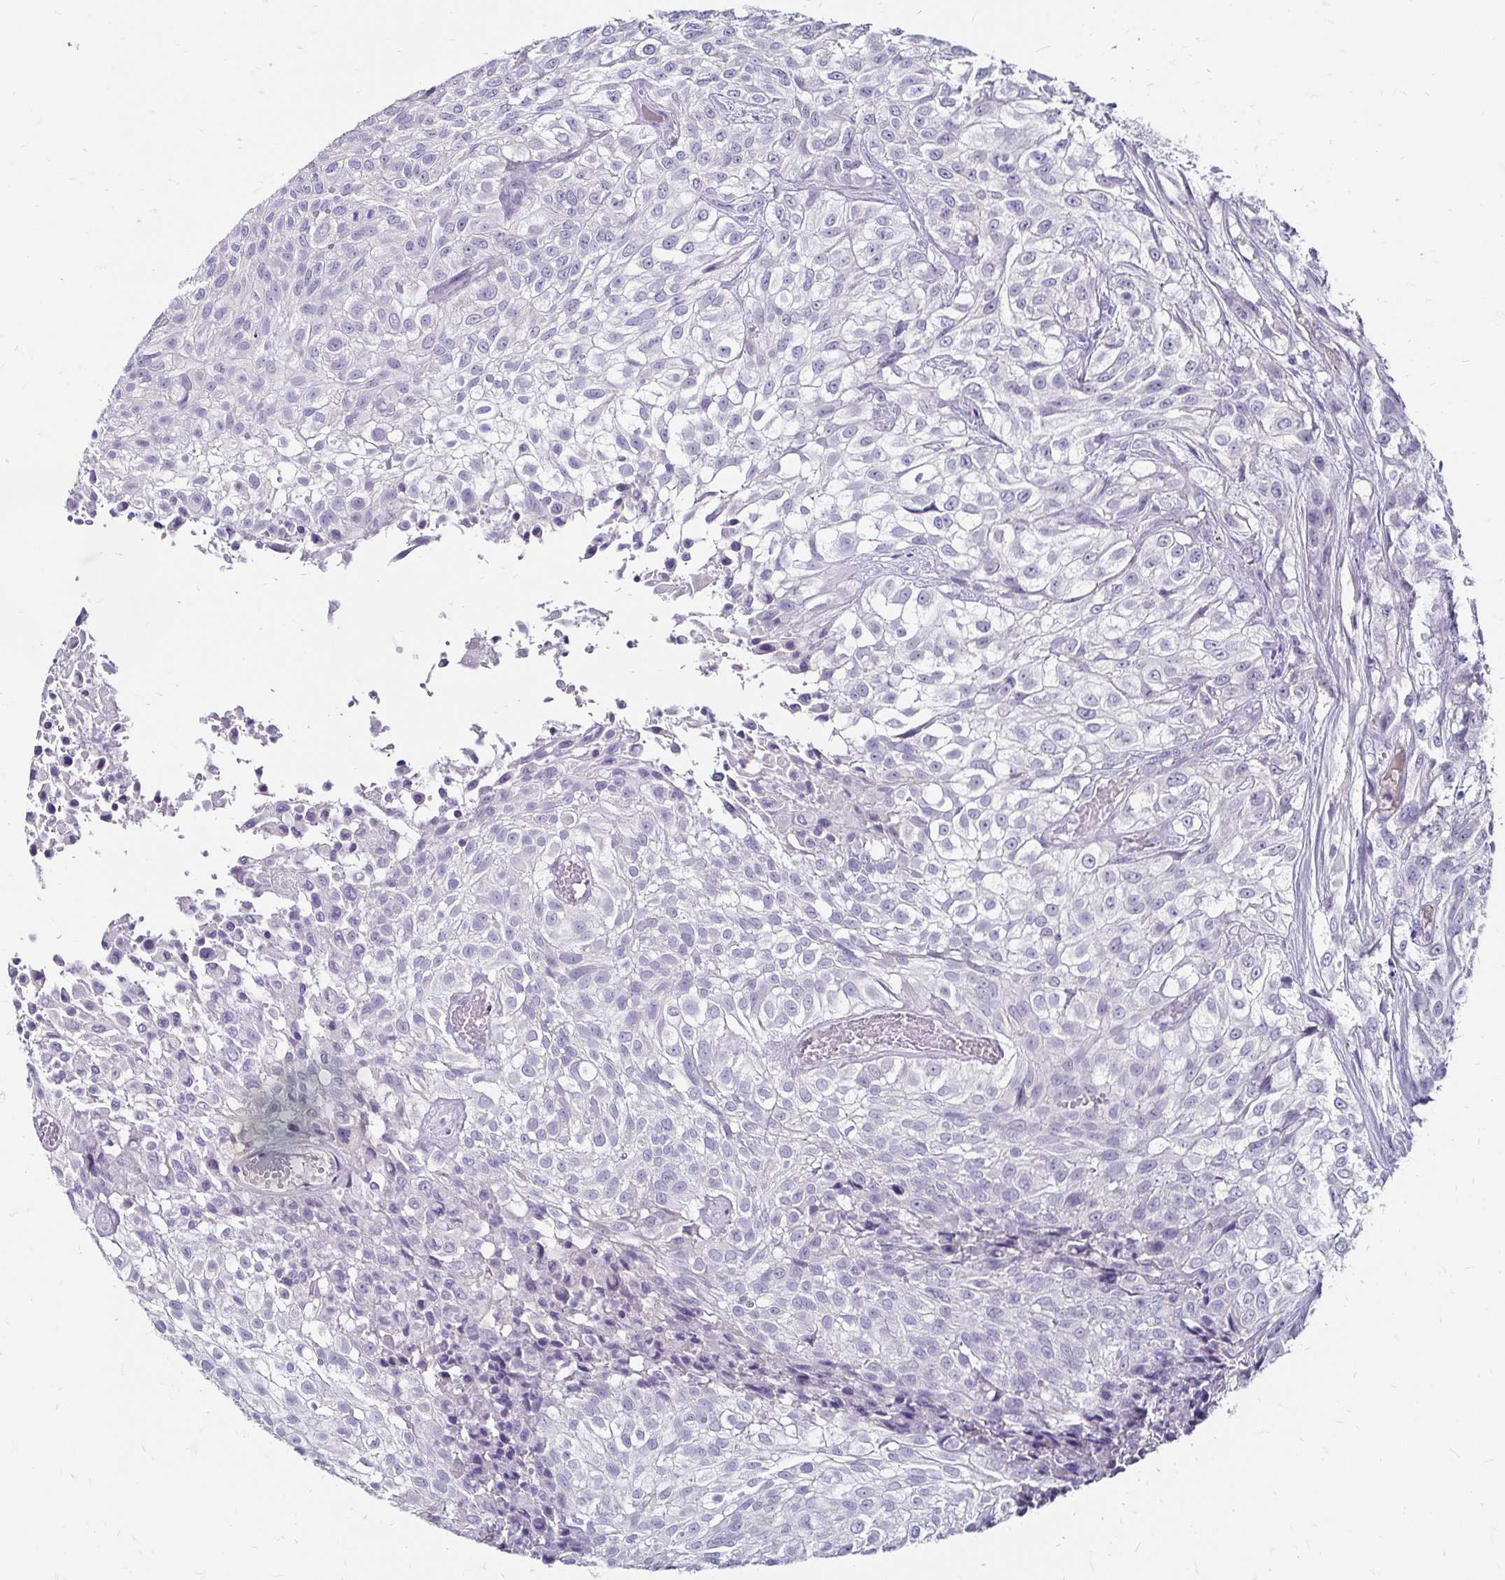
{"staining": {"intensity": "negative", "quantity": "none", "location": "none"}, "tissue": "urothelial cancer", "cell_type": "Tumor cells", "image_type": "cancer", "snomed": [{"axis": "morphology", "description": "Urothelial carcinoma, High grade"}, {"axis": "topography", "description": "Urinary bladder"}], "caption": "Image shows no protein staining in tumor cells of urothelial cancer tissue.", "gene": "SCG3", "patient": {"sex": "male", "age": 56}}